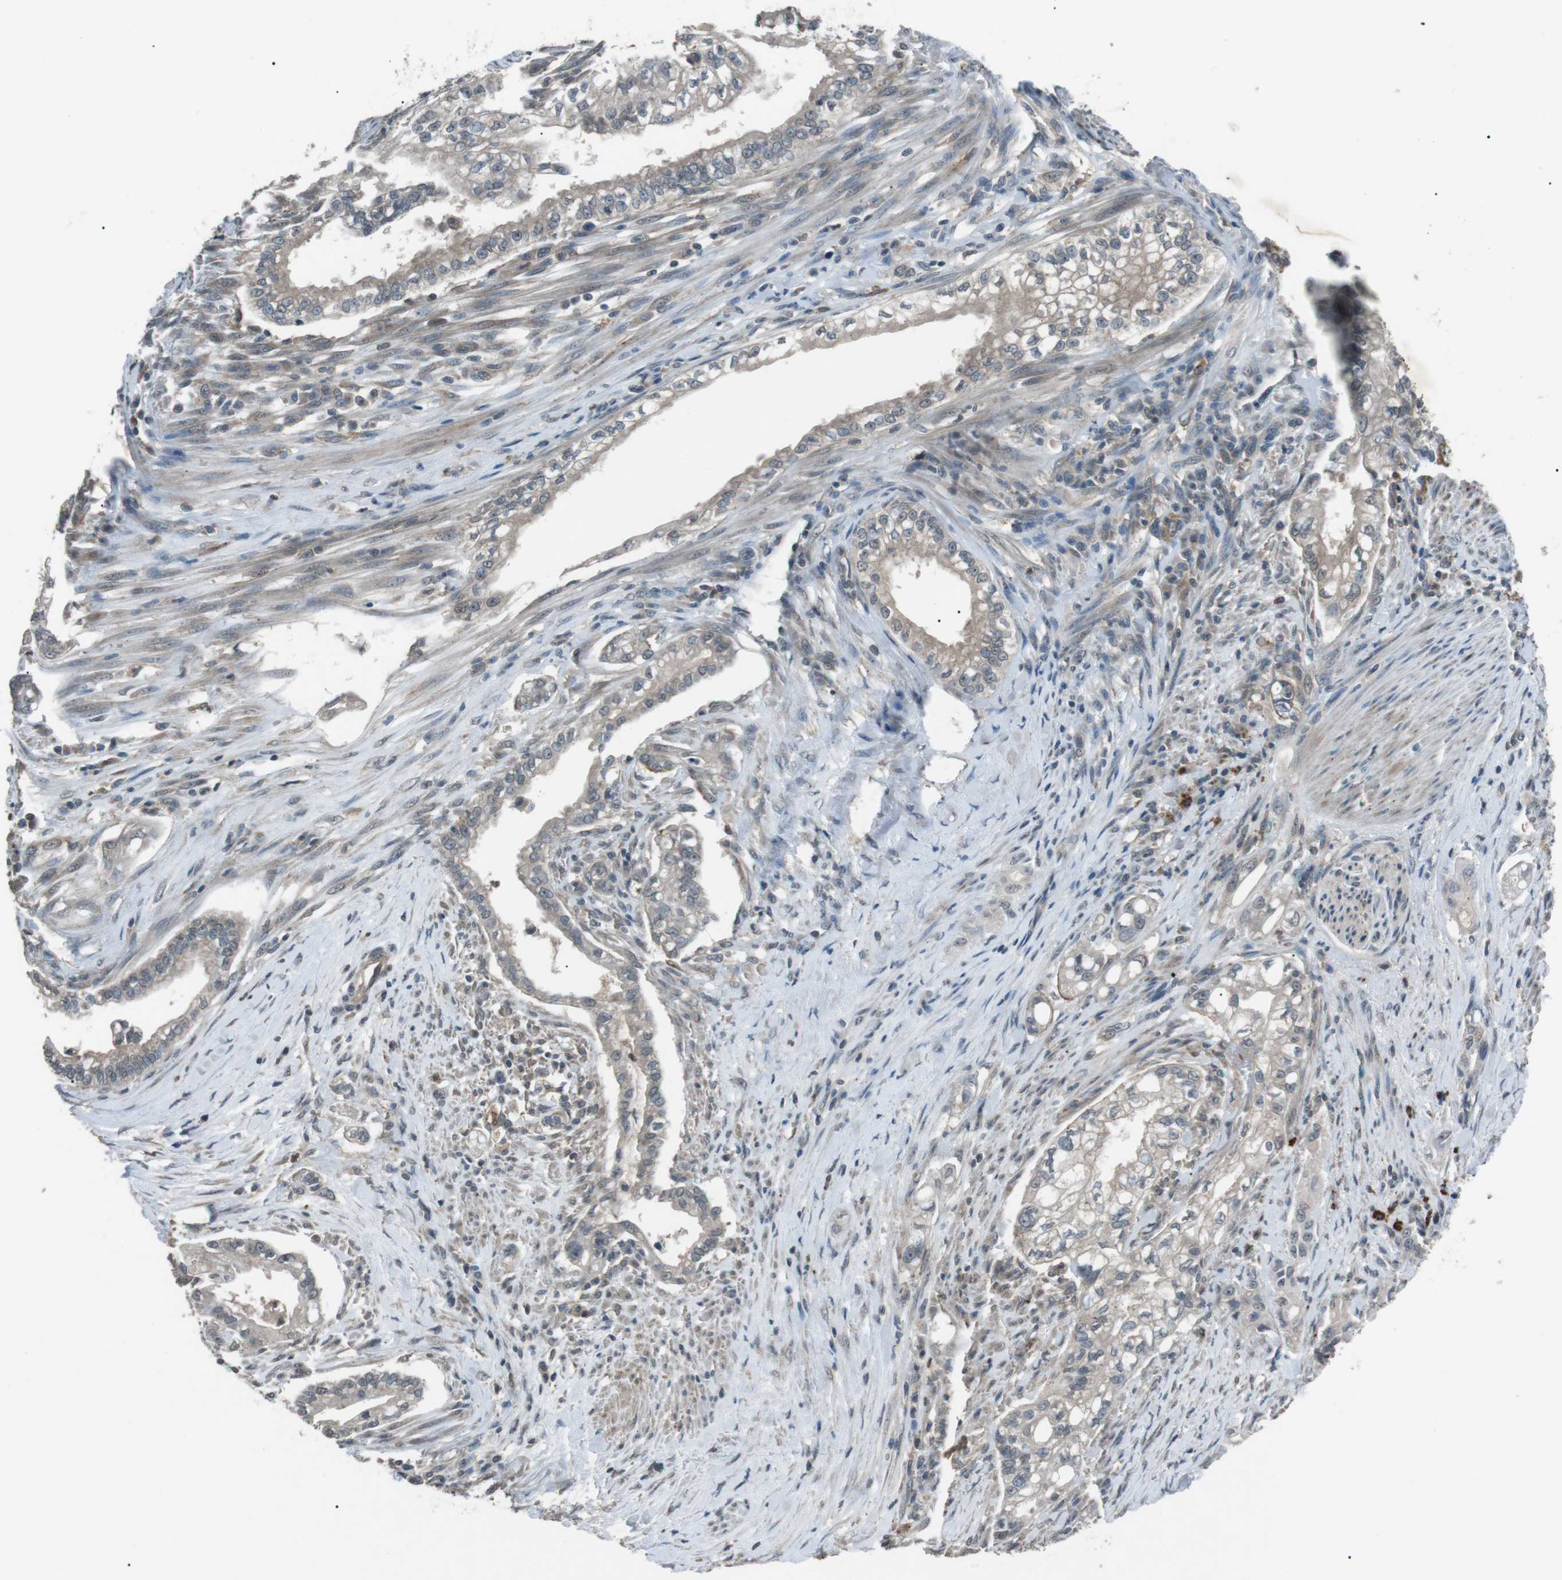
{"staining": {"intensity": "weak", "quantity": "25%-75%", "location": "cytoplasmic/membranous"}, "tissue": "pancreatic cancer", "cell_type": "Tumor cells", "image_type": "cancer", "snomed": [{"axis": "morphology", "description": "Normal tissue, NOS"}, {"axis": "topography", "description": "Pancreas"}], "caption": "Weak cytoplasmic/membranous staining is appreciated in approximately 25%-75% of tumor cells in pancreatic cancer. (DAB IHC, brown staining for protein, blue staining for nuclei).", "gene": "NEK7", "patient": {"sex": "male", "age": 42}}